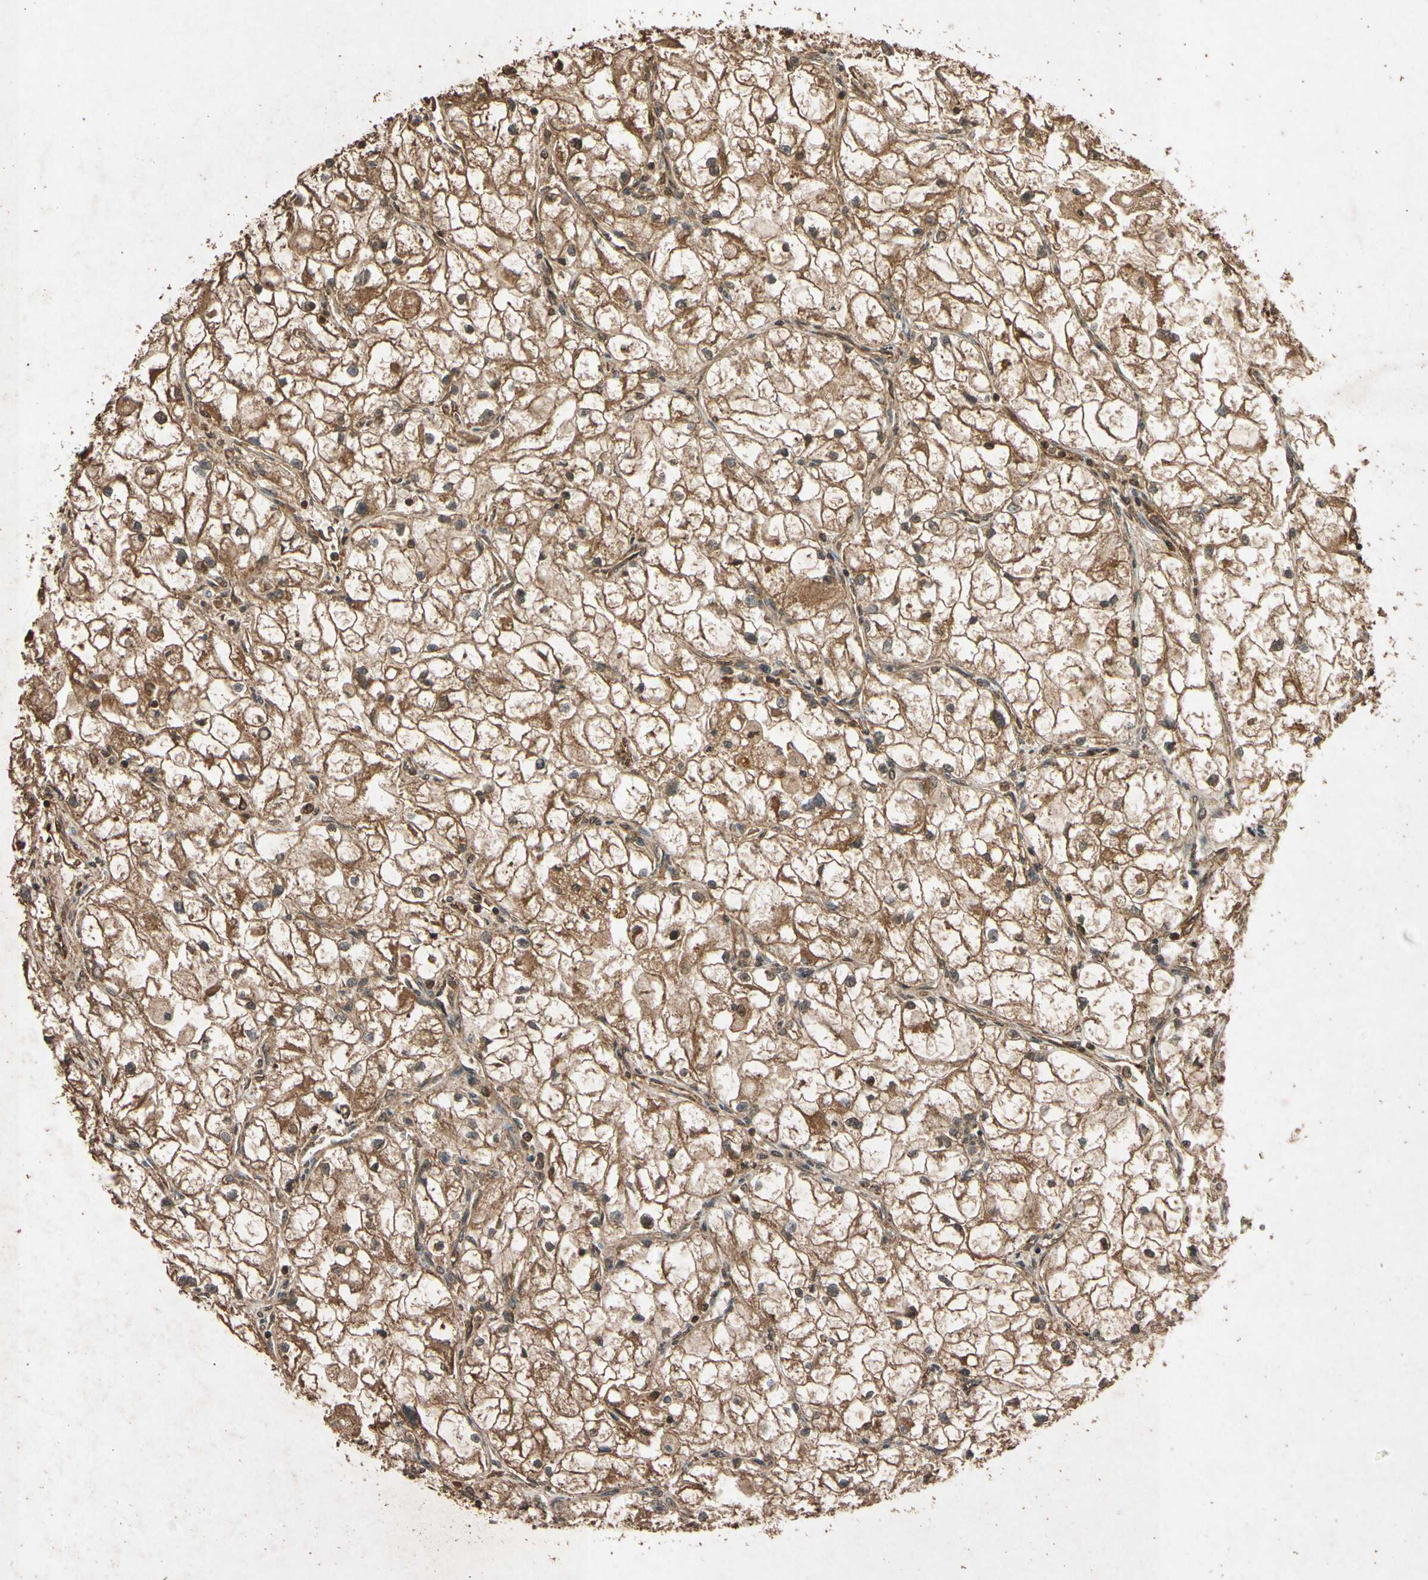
{"staining": {"intensity": "strong", "quantity": ">75%", "location": "cytoplasmic/membranous"}, "tissue": "renal cancer", "cell_type": "Tumor cells", "image_type": "cancer", "snomed": [{"axis": "morphology", "description": "Adenocarcinoma, NOS"}, {"axis": "topography", "description": "Kidney"}], "caption": "Protein expression analysis of renal cancer (adenocarcinoma) reveals strong cytoplasmic/membranous staining in about >75% of tumor cells.", "gene": "TXN2", "patient": {"sex": "female", "age": 70}}